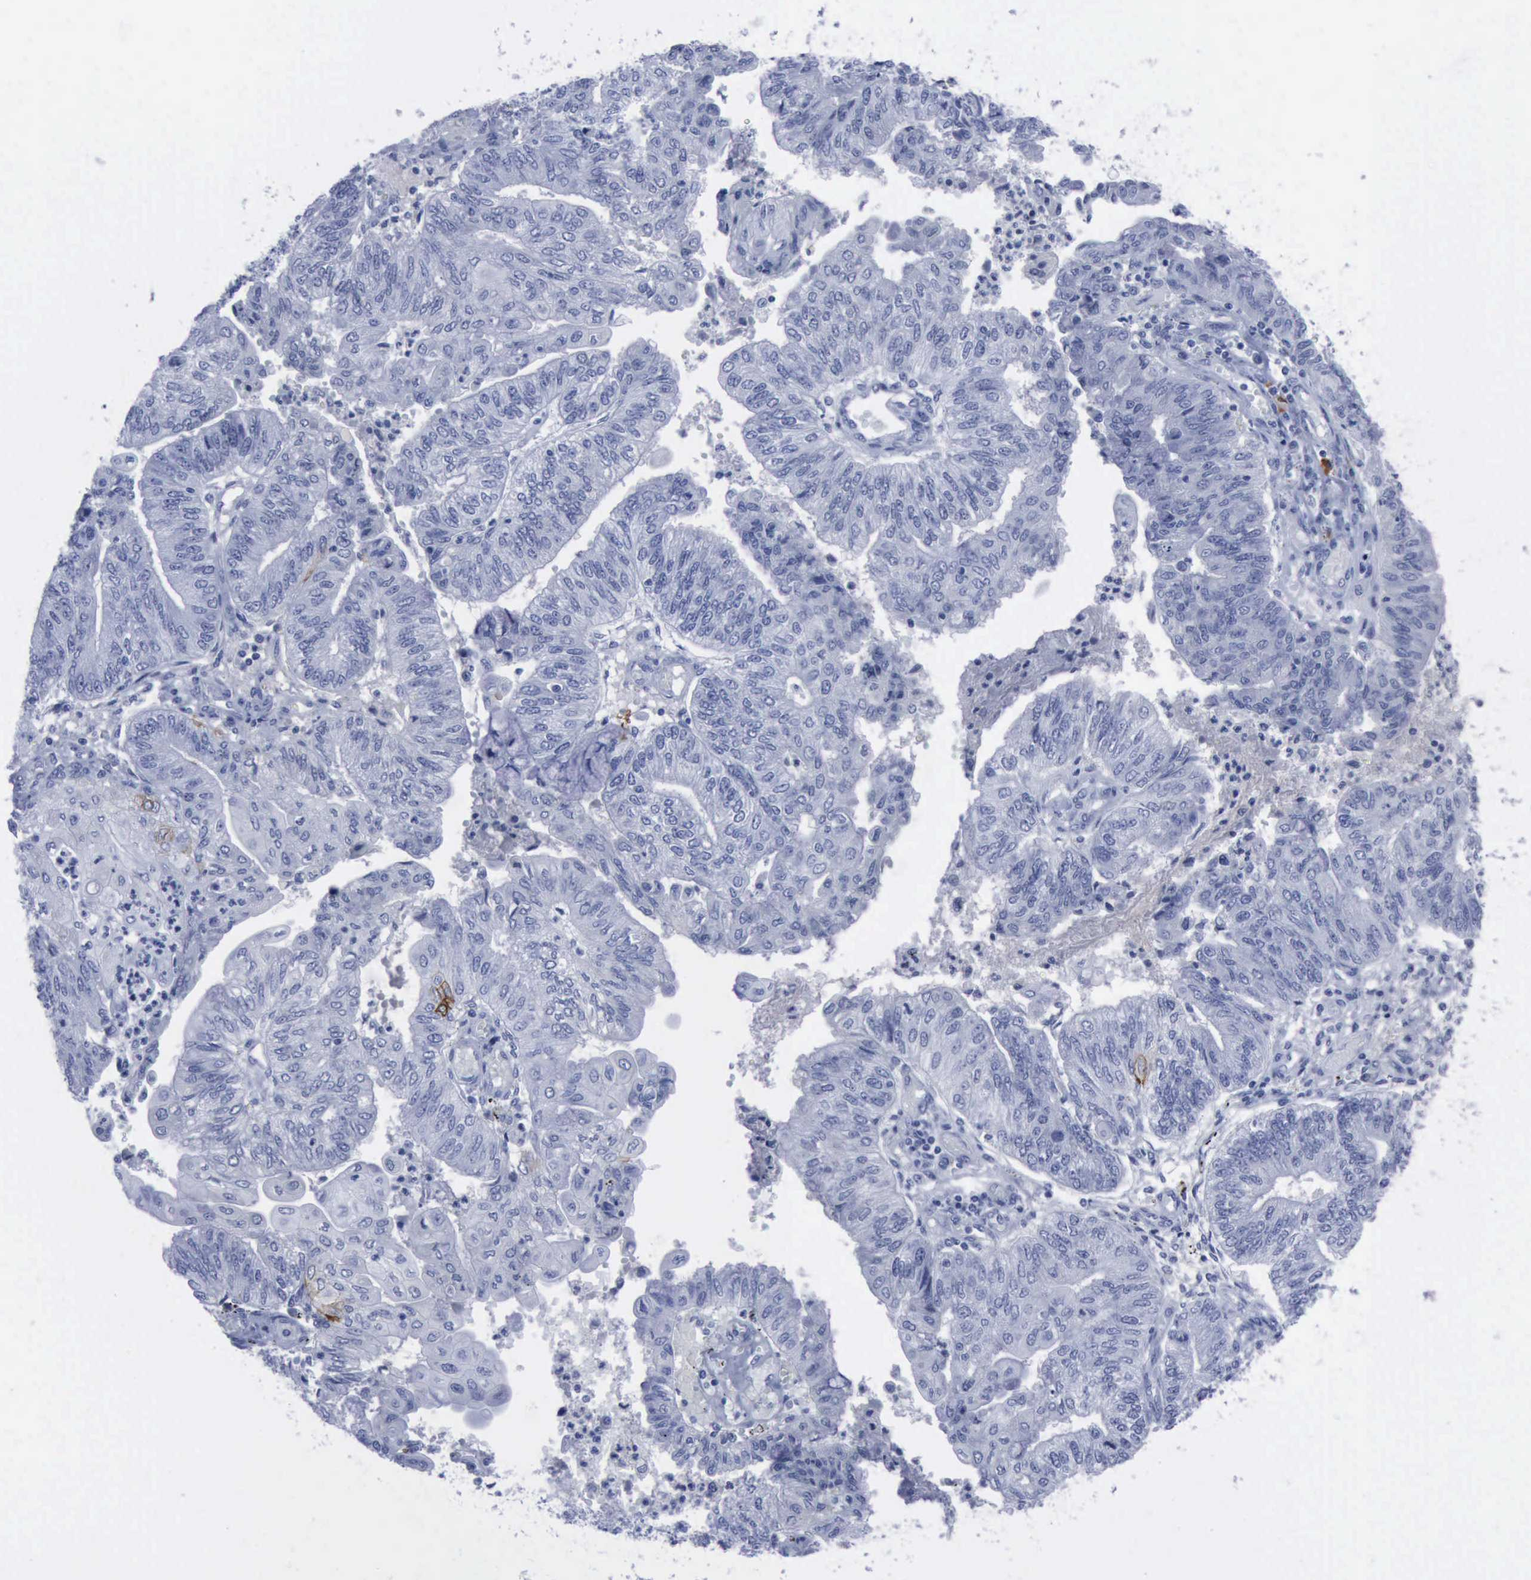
{"staining": {"intensity": "negative", "quantity": "none", "location": "none"}, "tissue": "endometrial cancer", "cell_type": "Tumor cells", "image_type": "cancer", "snomed": [{"axis": "morphology", "description": "Adenocarcinoma, NOS"}, {"axis": "topography", "description": "Endometrium"}], "caption": "High power microscopy image of an immunohistochemistry (IHC) micrograph of adenocarcinoma (endometrial), revealing no significant staining in tumor cells.", "gene": "NGFR", "patient": {"sex": "female", "age": 59}}